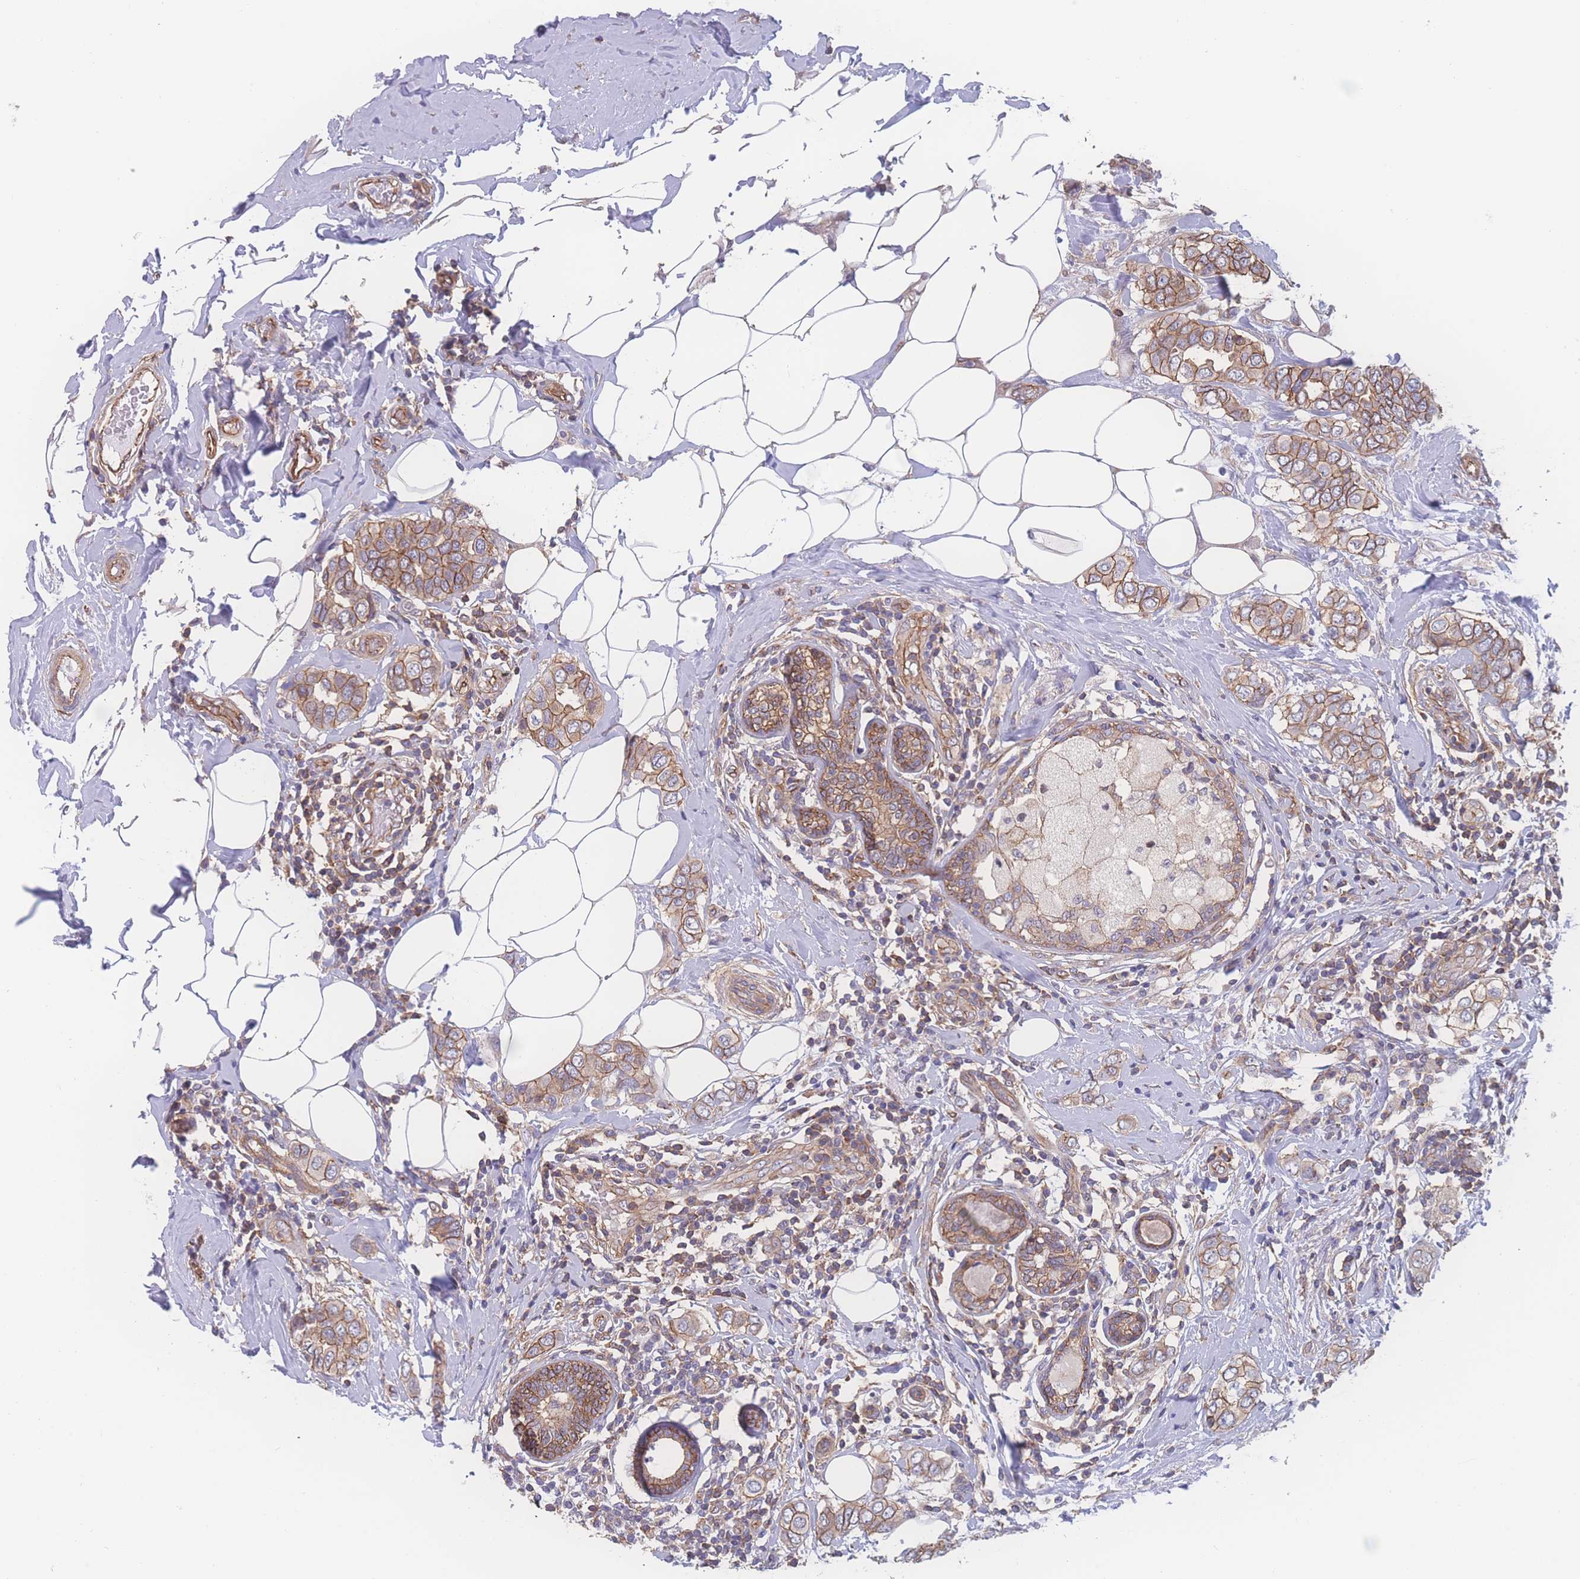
{"staining": {"intensity": "moderate", "quantity": ">75%", "location": "cytoplasmic/membranous"}, "tissue": "breast cancer", "cell_type": "Tumor cells", "image_type": "cancer", "snomed": [{"axis": "morphology", "description": "Lobular carcinoma"}, {"axis": "topography", "description": "Breast"}], "caption": "This is a photomicrograph of immunohistochemistry (IHC) staining of breast cancer, which shows moderate expression in the cytoplasmic/membranous of tumor cells.", "gene": "CFAP97", "patient": {"sex": "female", "age": 51}}